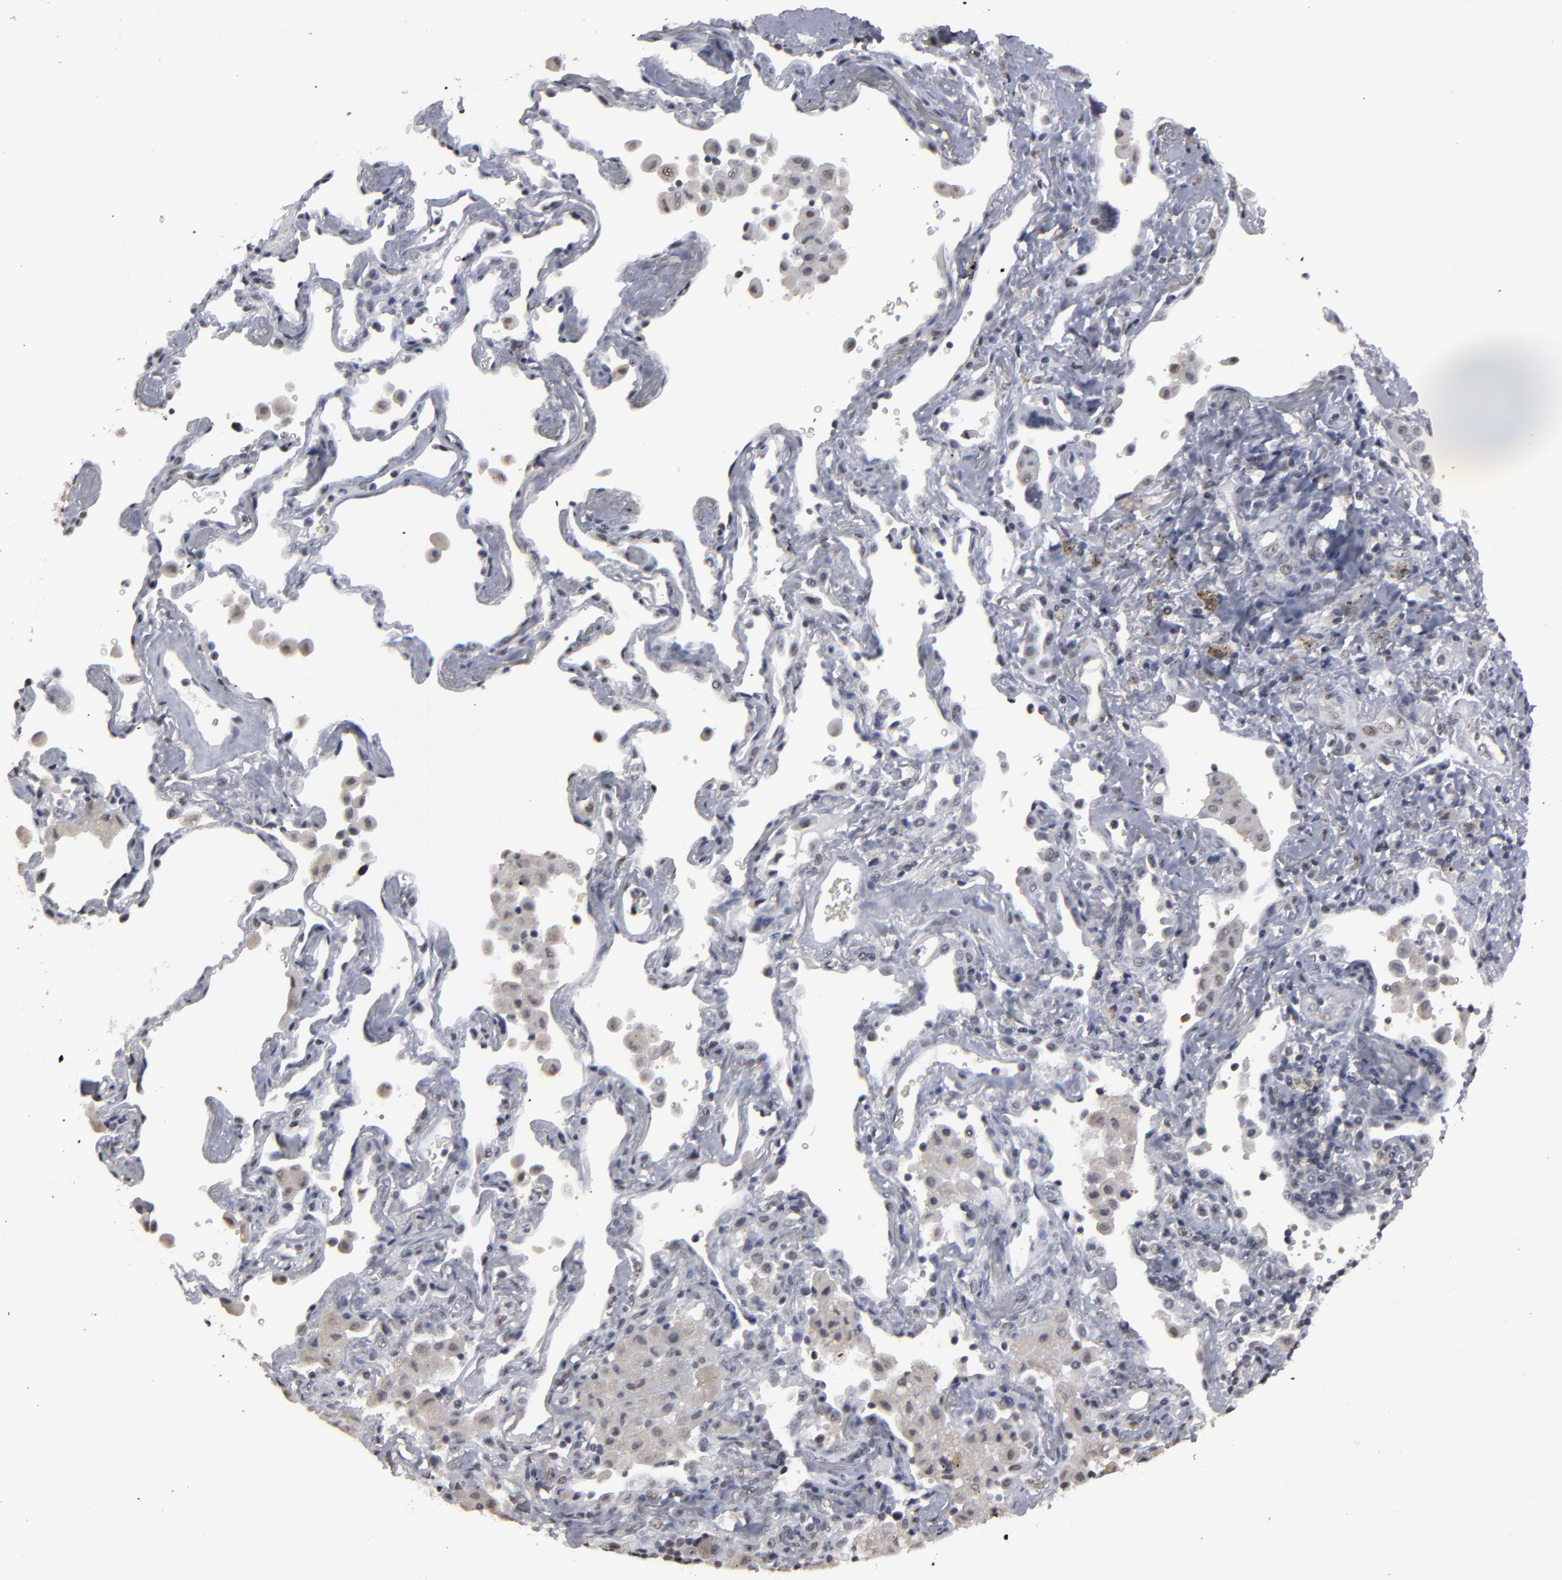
{"staining": {"intensity": "negative", "quantity": "none", "location": "none"}, "tissue": "lung cancer", "cell_type": "Tumor cells", "image_type": "cancer", "snomed": [{"axis": "morphology", "description": "Squamous cell carcinoma, NOS"}, {"axis": "topography", "description": "Lung"}], "caption": "Immunohistochemistry histopathology image of human lung cancer stained for a protein (brown), which exhibits no positivity in tumor cells.", "gene": "SSRP1", "patient": {"sex": "female", "age": 67}}